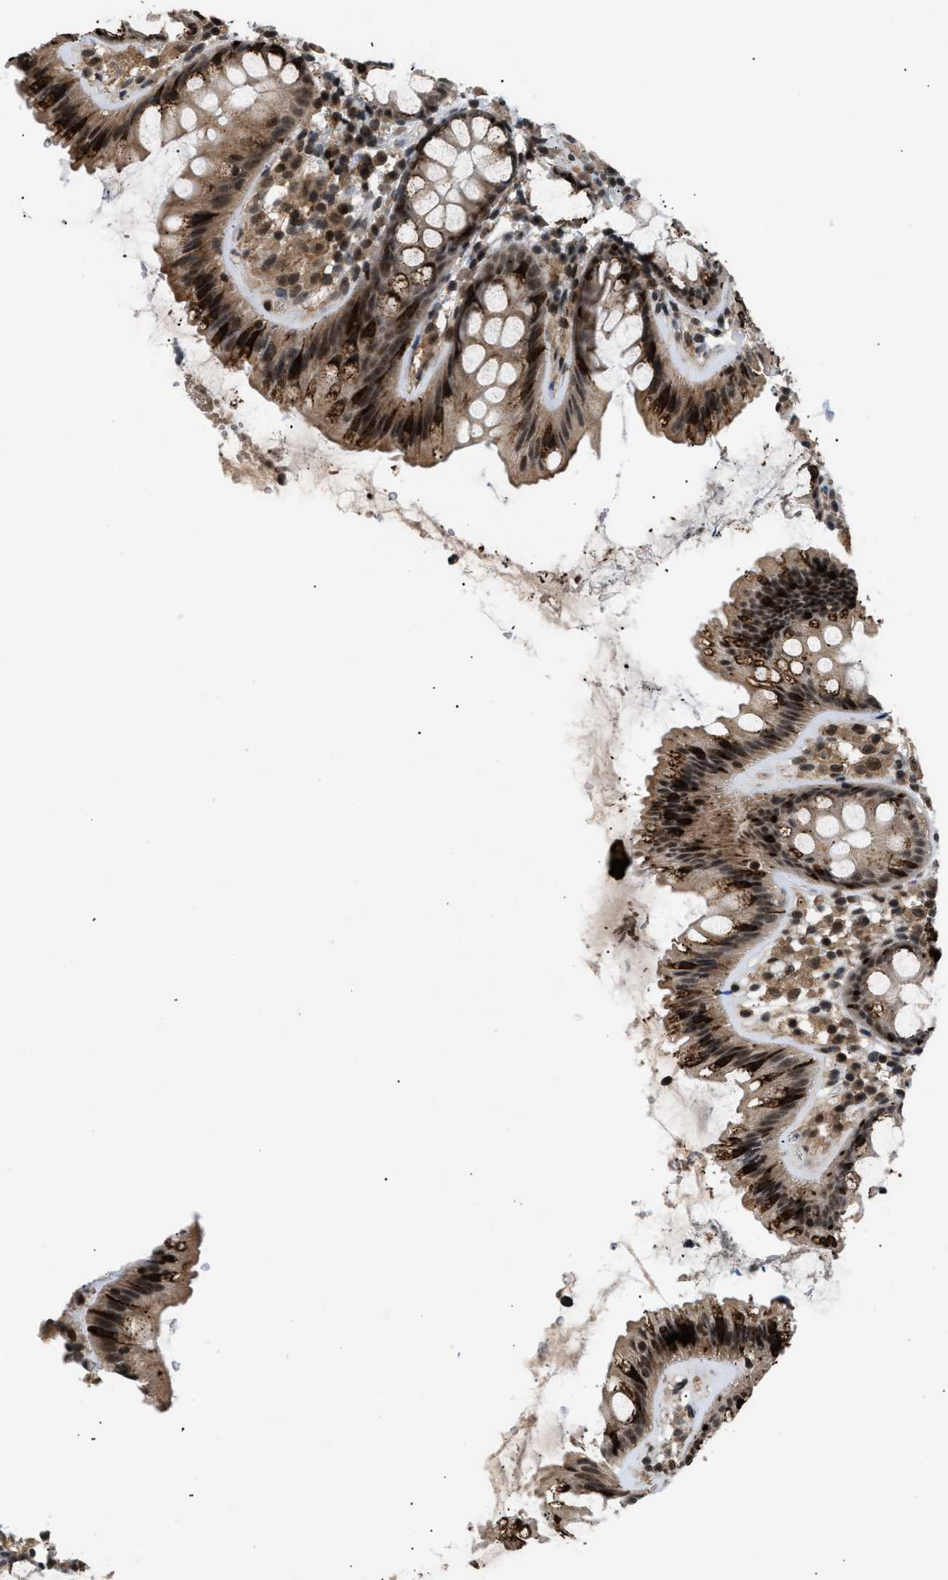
{"staining": {"intensity": "moderate", "quantity": ">75%", "location": "cytoplasmic/membranous,nuclear"}, "tissue": "colon", "cell_type": "Endothelial cells", "image_type": "normal", "snomed": [{"axis": "morphology", "description": "Normal tissue, NOS"}, {"axis": "topography", "description": "Colon"}], "caption": "Immunohistochemistry (IHC) image of unremarkable colon stained for a protein (brown), which reveals medium levels of moderate cytoplasmic/membranous,nuclear staining in about >75% of endothelial cells.", "gene": "RBM5", "patient": {"sex": "female", "age": 56}}